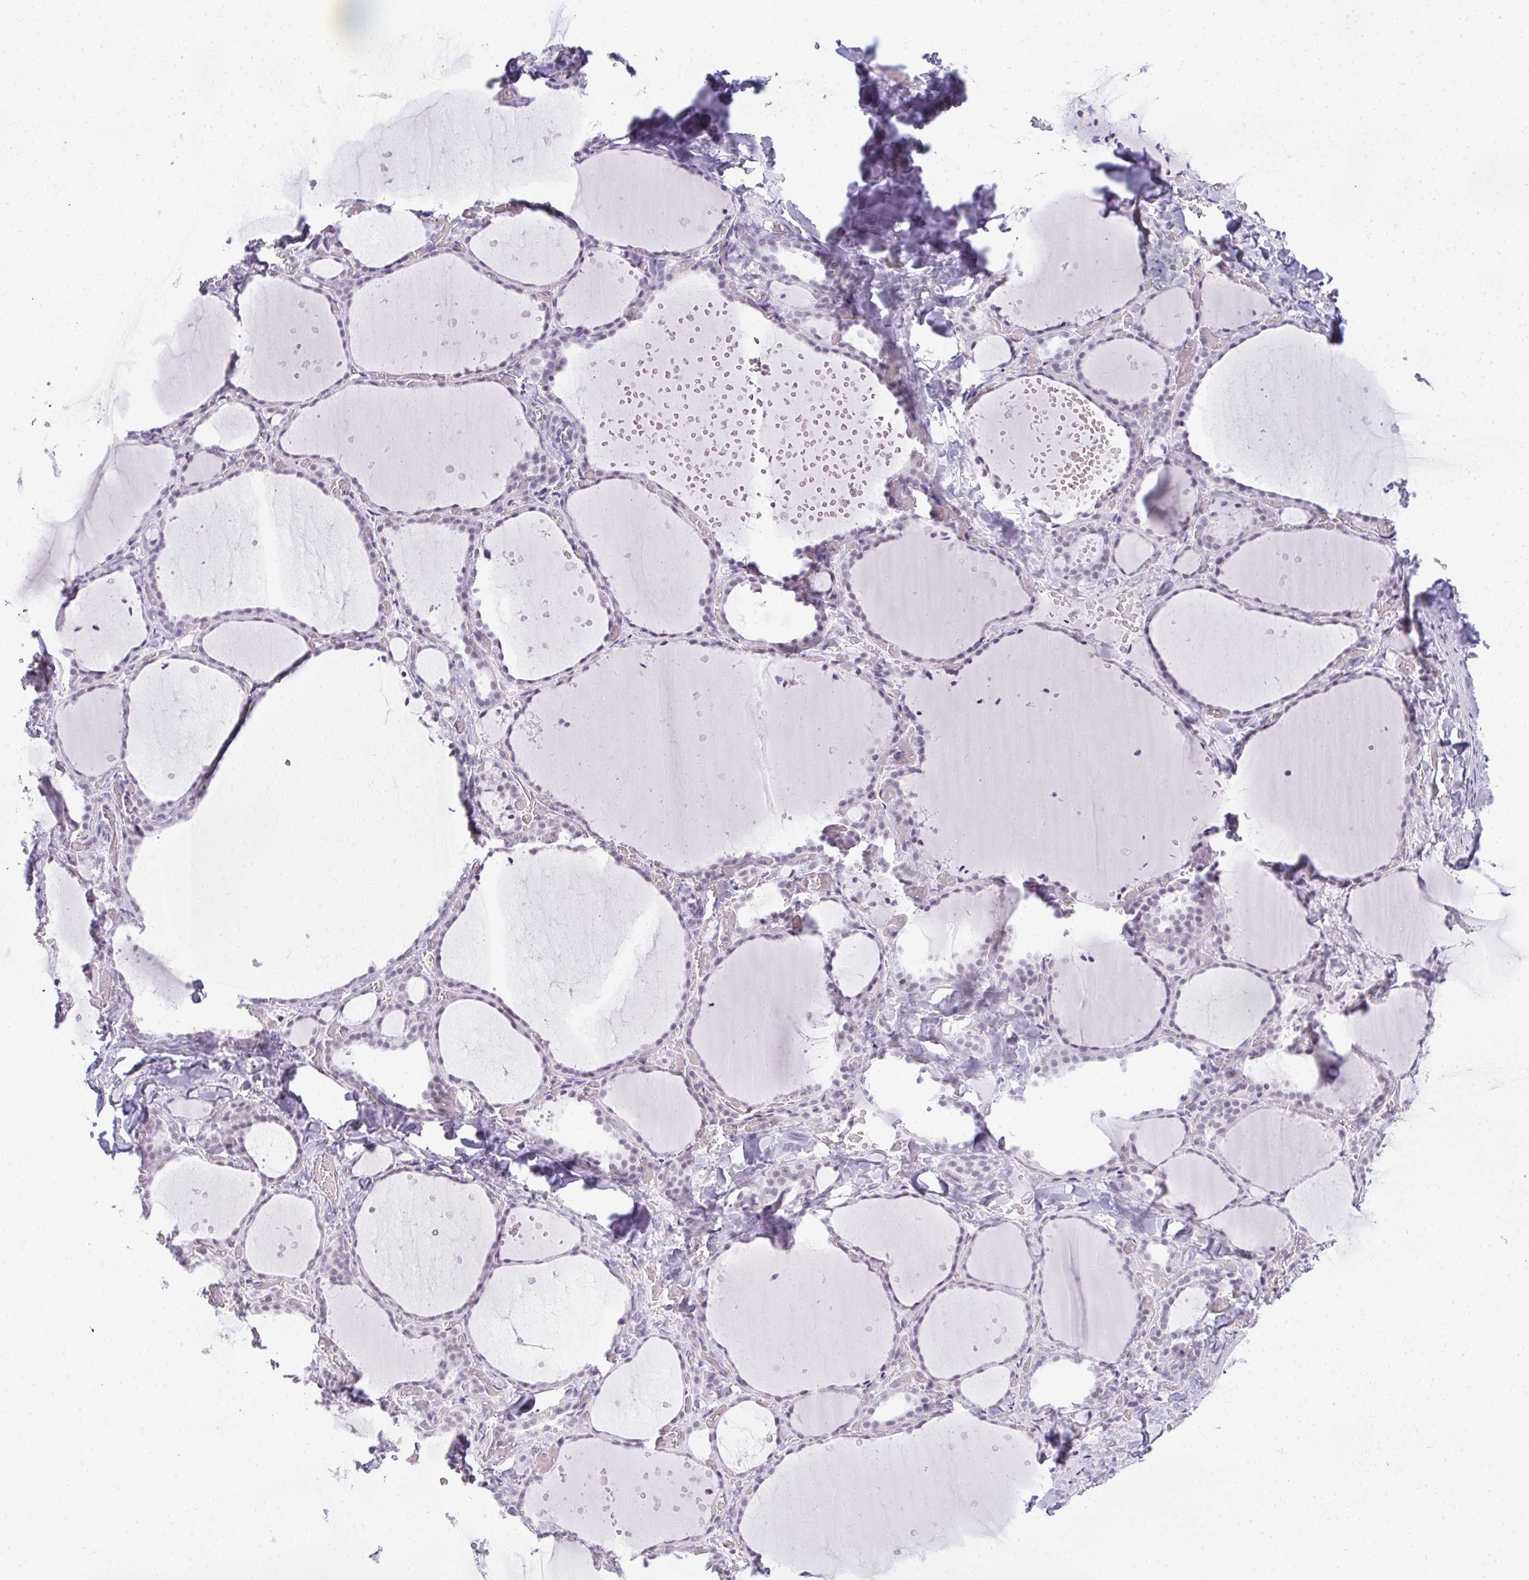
{"staining": {"intensity": "weak", "quantity": "25%-75%", "location": "nuclear"}, "tissue": "thyroid gland", "cell_type": "Glandular cells", "image_type": "normal", "snomed": [{"axis": "morphology", "description": "Normal tissue, NOS"}, {"axis": "topography", "description": "Thyroid gland"}], "caption": "A brown stain highlights weak nuclear positivity of a protein in glandular cells of normal thyroid gland.", "gene": "PLA2G1B", "patient": {"sex": "female", "age": 36}}